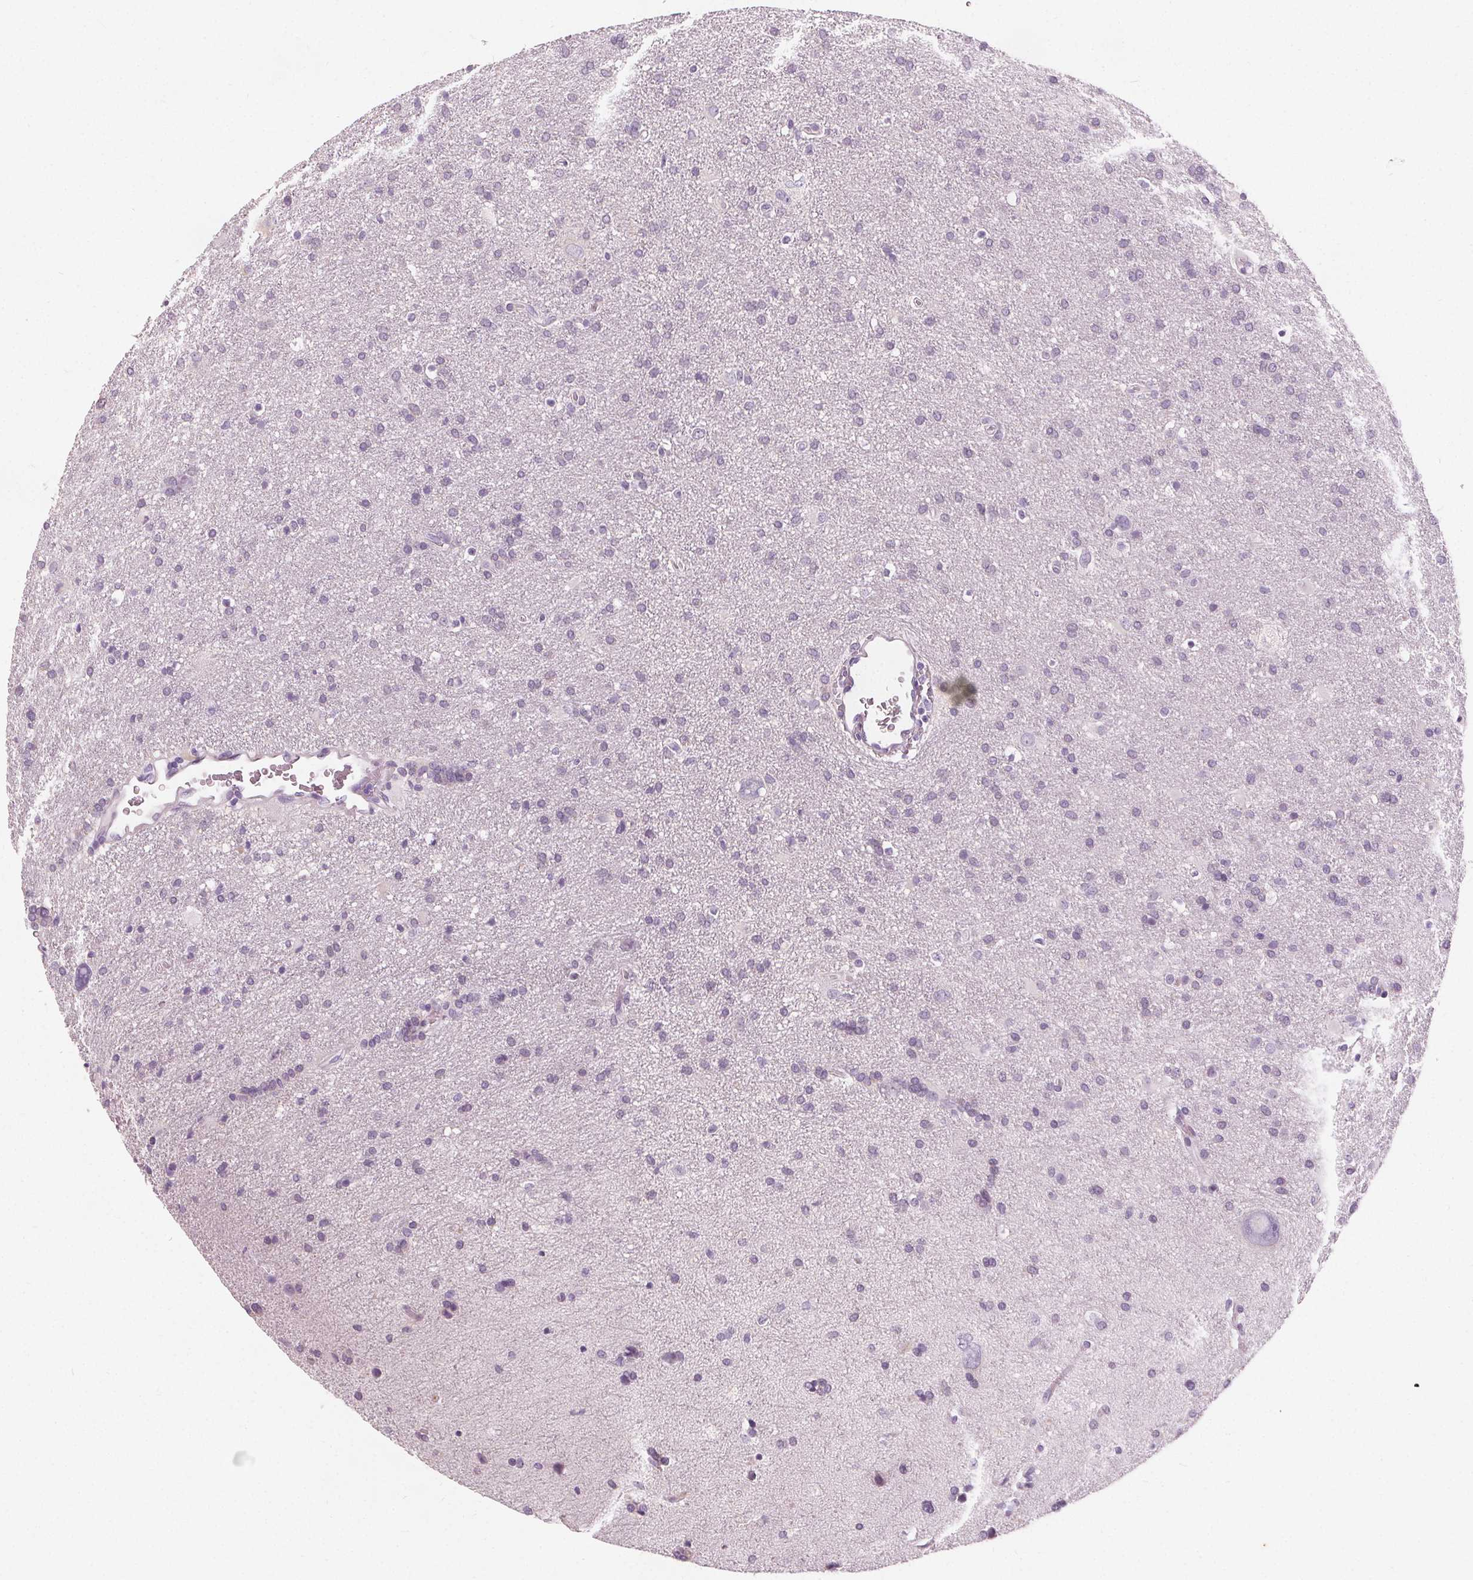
{"staining": {"intensity": "negative", "quantity": "none", "location": "none"}, "tissue": "glioma", "cell_type": "Tumor cells", "image_type": "cancer", "snomed": [{"axis": "morphology", "description": "Glioma, malignant, Low grade"}, {"axis": "topography", "description": "Brain"}], "caption": "This is an IHC photomicrograph of human glioma. There is no expression in tumor cells.", "gene": "SLC5A12", "patient": {"sex": "male", "age": 66}}